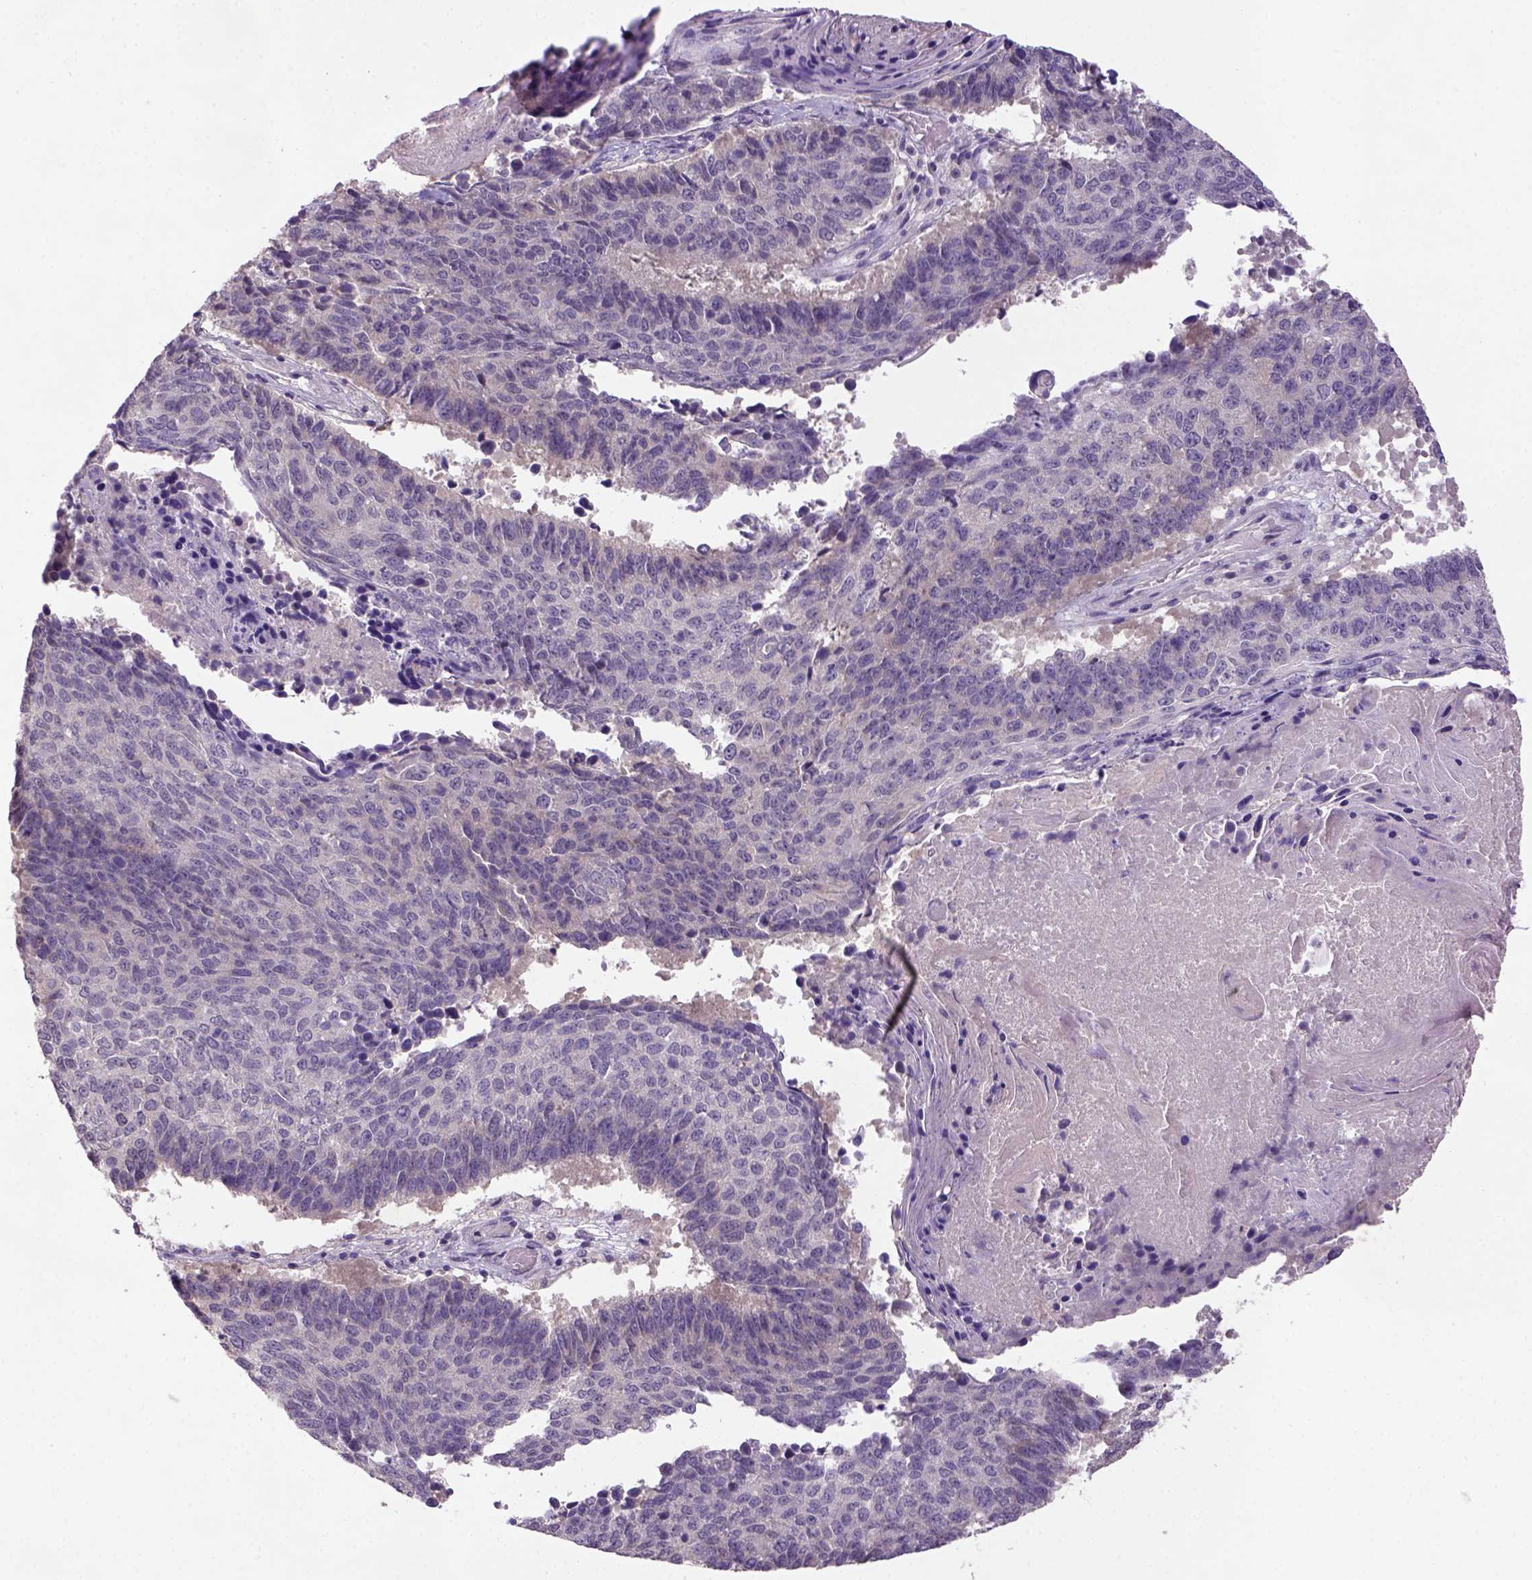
{"staining": {"intensity": "negative", "quantity": "none", "location": "none"}, "tissue": "lung cancer", "cell_type": "Tumor cells", "image_type": "cancer", "snomed": [{"axis": "morphology", "description": "Squamous cell carcinoma, NOS"}, {"axis": "topography", "description": "Lung"}], "caption": "The micrograph displays no significant staining in tumor cells of lung cancer. (DAB (3,3'-diaminobenzidine) immunohistochemistry visualized using brightfield microscopy, high magnification).", "gene": "NLGN2", "patient": {"sex": "male", "age": 73}}